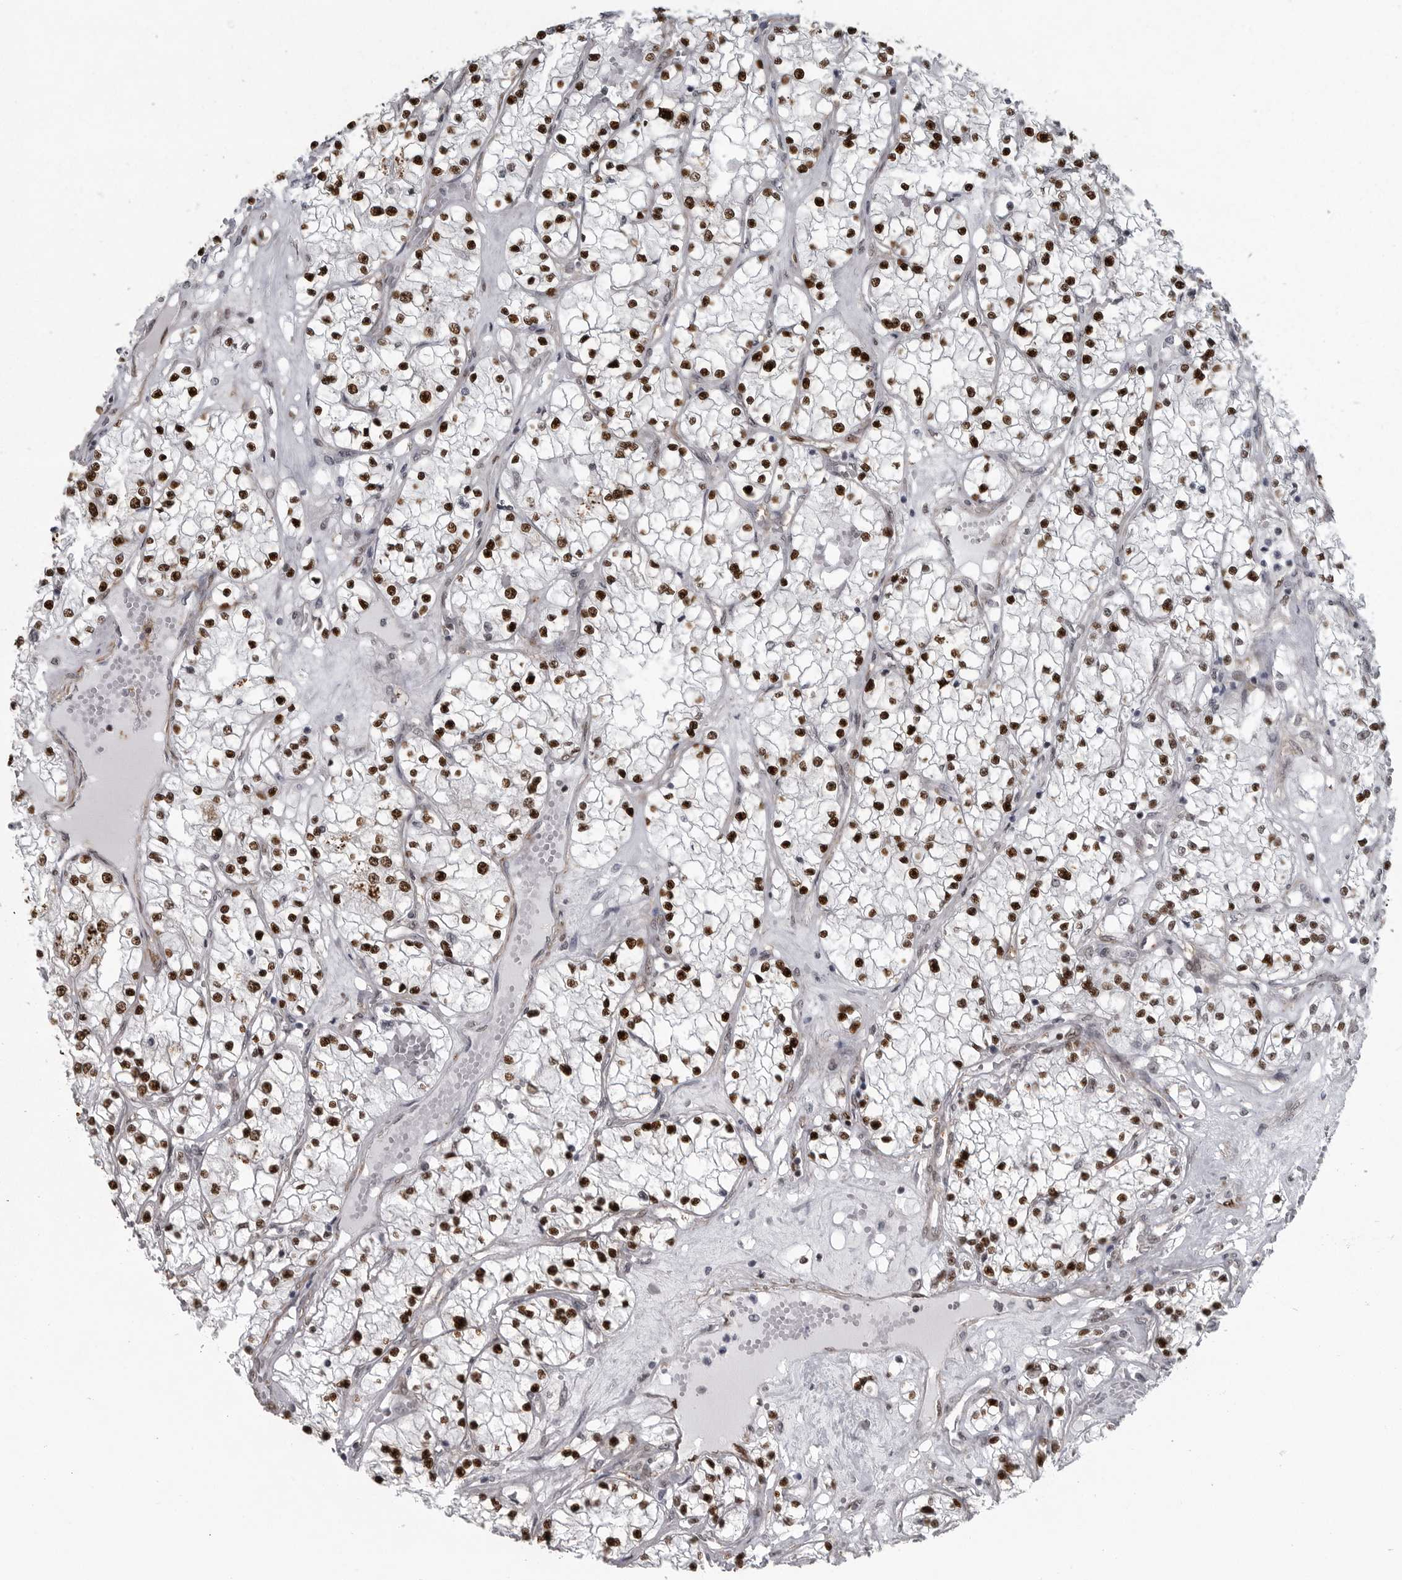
{"staining": {"intensity": "strong", "quantity": ">75%", "location": "nuclear"}, "tissue": "renal cancer", "cell_type": "Tumor cells", "image_type": "cancer", "snomed": [{"axis": "morphology", "description": "Normal tissue, NOS"}, {"axis": "morphology", "description": "Adenocarcinoma, NOS"}, {"axis": "topography", "description": "Kidney"}], "caption": "Immunohistochemical staining of human renal cancer (adenocarcinoma) exhibits high levels of strong nuclear staining in about >75% of tumor cells.", "gene": "HMGN3", "patient": {"sex": "male", "age": 68}}